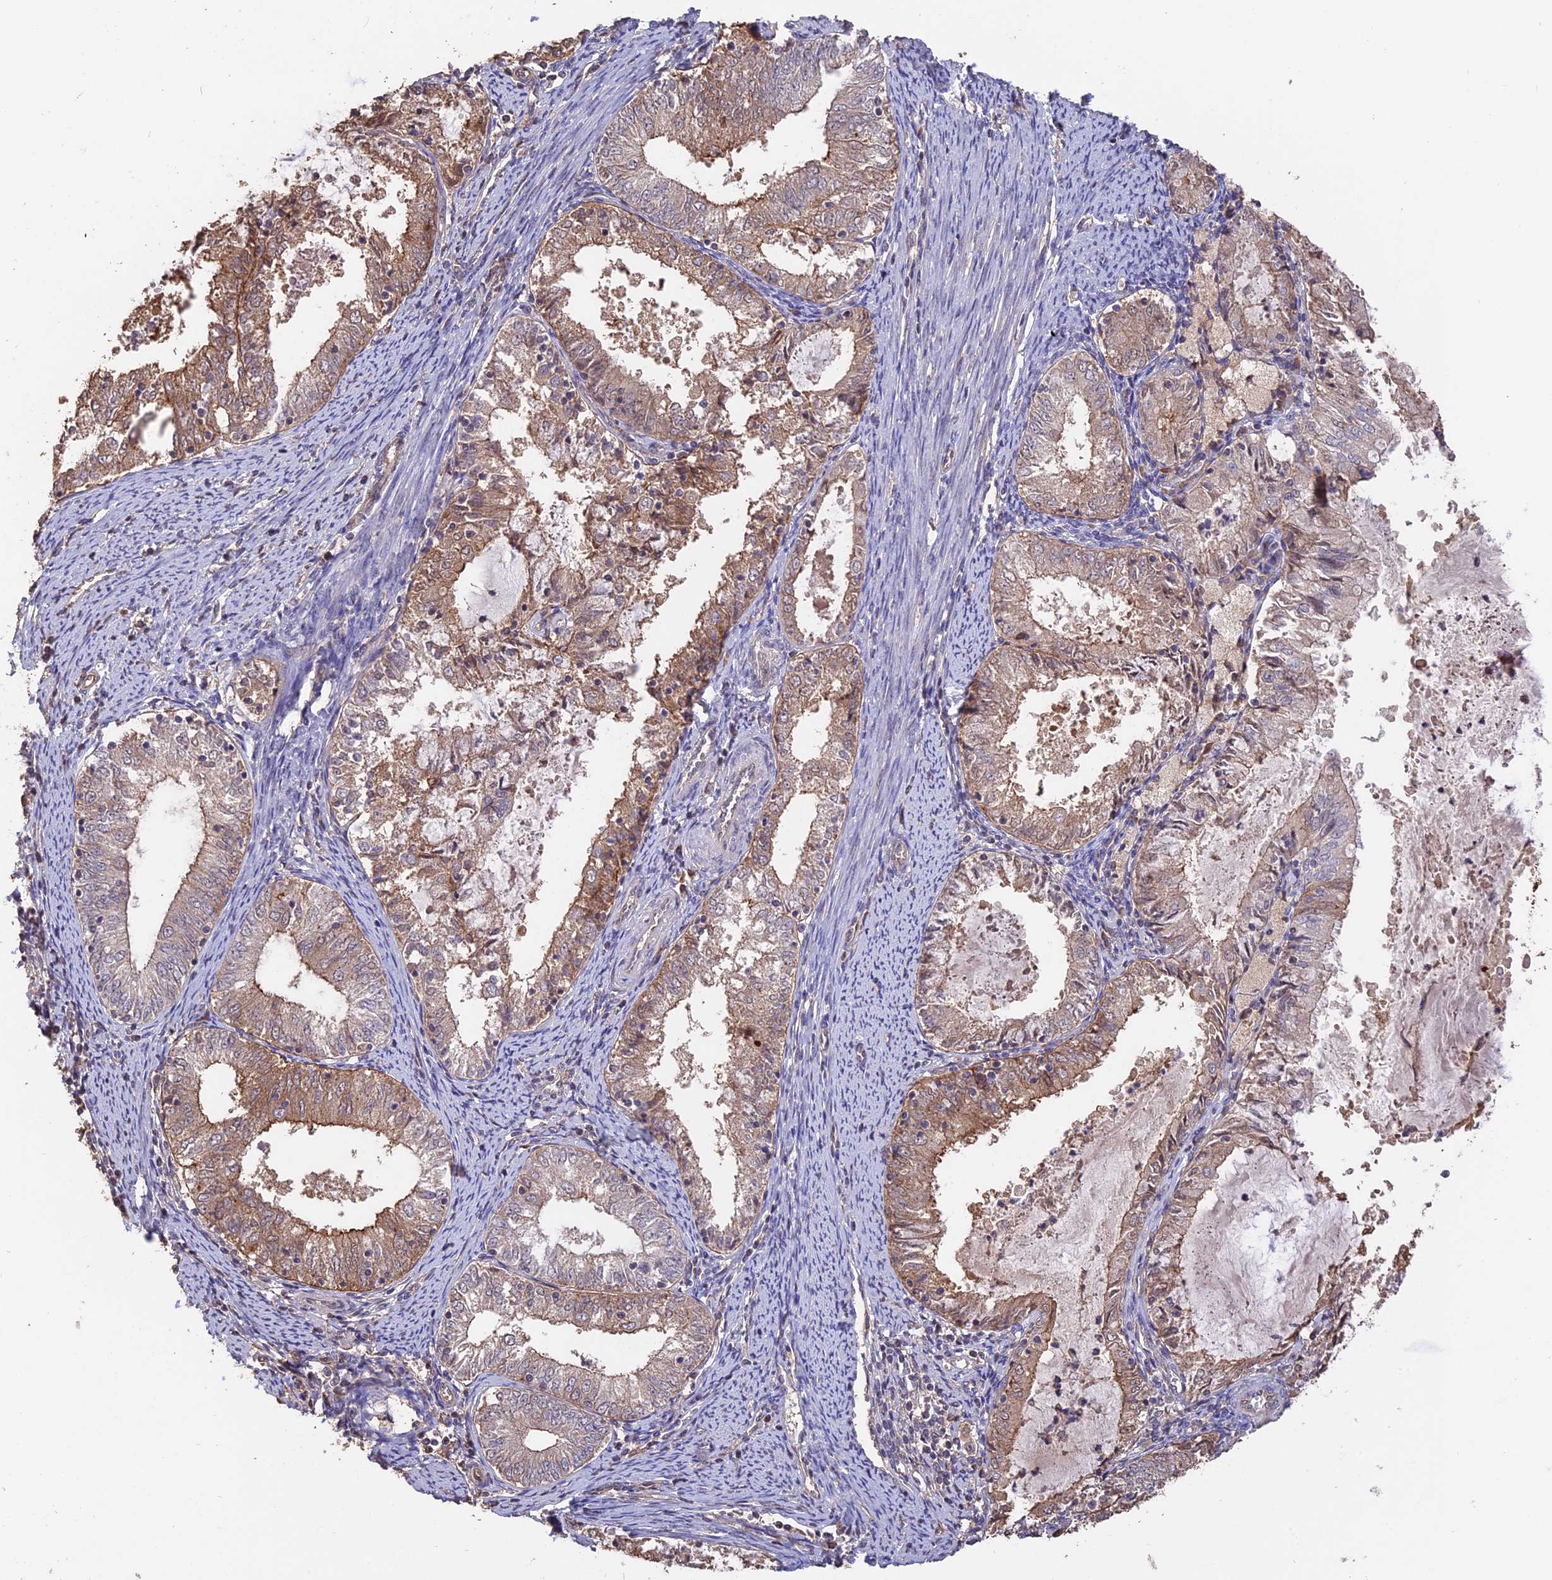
{"staining": {"intensity": "weak", "quantity": "25%-75%", "location": "cytoplasmic/membranous,nuclear"}, "tissue": "endometrial cancer", "cell_type": "Tumor cells", "image_type": "cancer", "snomed": [{"axis": "morphology", "description": "Adenocarcinoma, NOS"}, {"axis": "topography", "description": "Endometrium"}], "caption": "IHC (DAB) staining of human endometrial cancer shows weak cytoplasmic/membranous and nuclear protein positivity in approximately 25%-75% of tumor cells.", "gene": "RASAL1", "patient": {"sex": "female", "age": 57}}